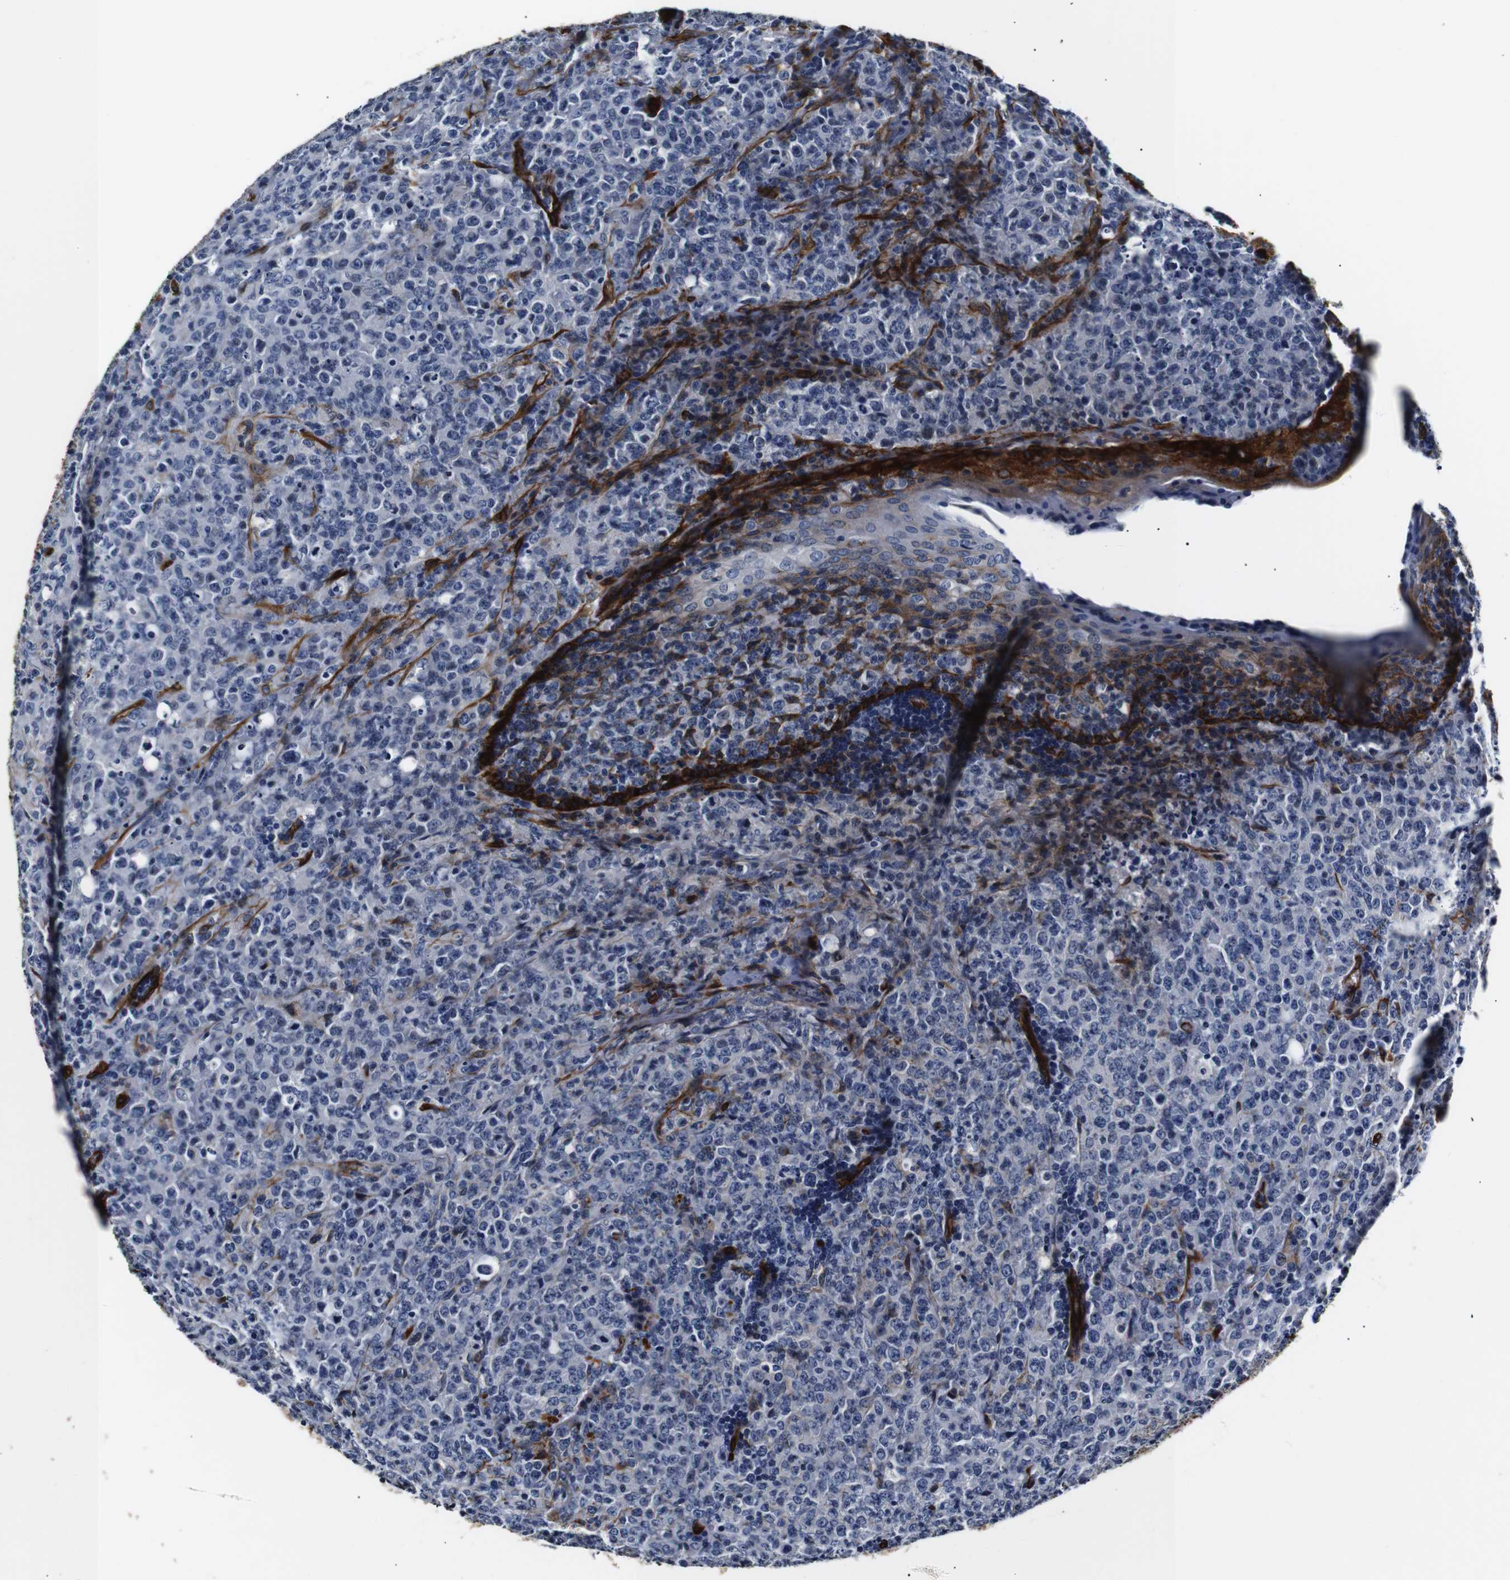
{"staining": {"intensity": "moderate", "quantity": "<25%", "location": "cytoplasmic/membranous"}, "tissue": "lymphoma", "cell_type": "Tumor cells", "image_type": "cancer", "snomed": [{"axis": "morphology", "description": "Malignant lymphoma, non-Hodgkin's type, High grade"}, {"axis": "topography", "description": "Tonsil"}], "caption": "Protein staining shows moderate cytoplasmic/membranous positivity in about <25% of tumor cells in lymphoma.", "gene": "CAV2", "patient": {"sex": "female", "age": 36}}